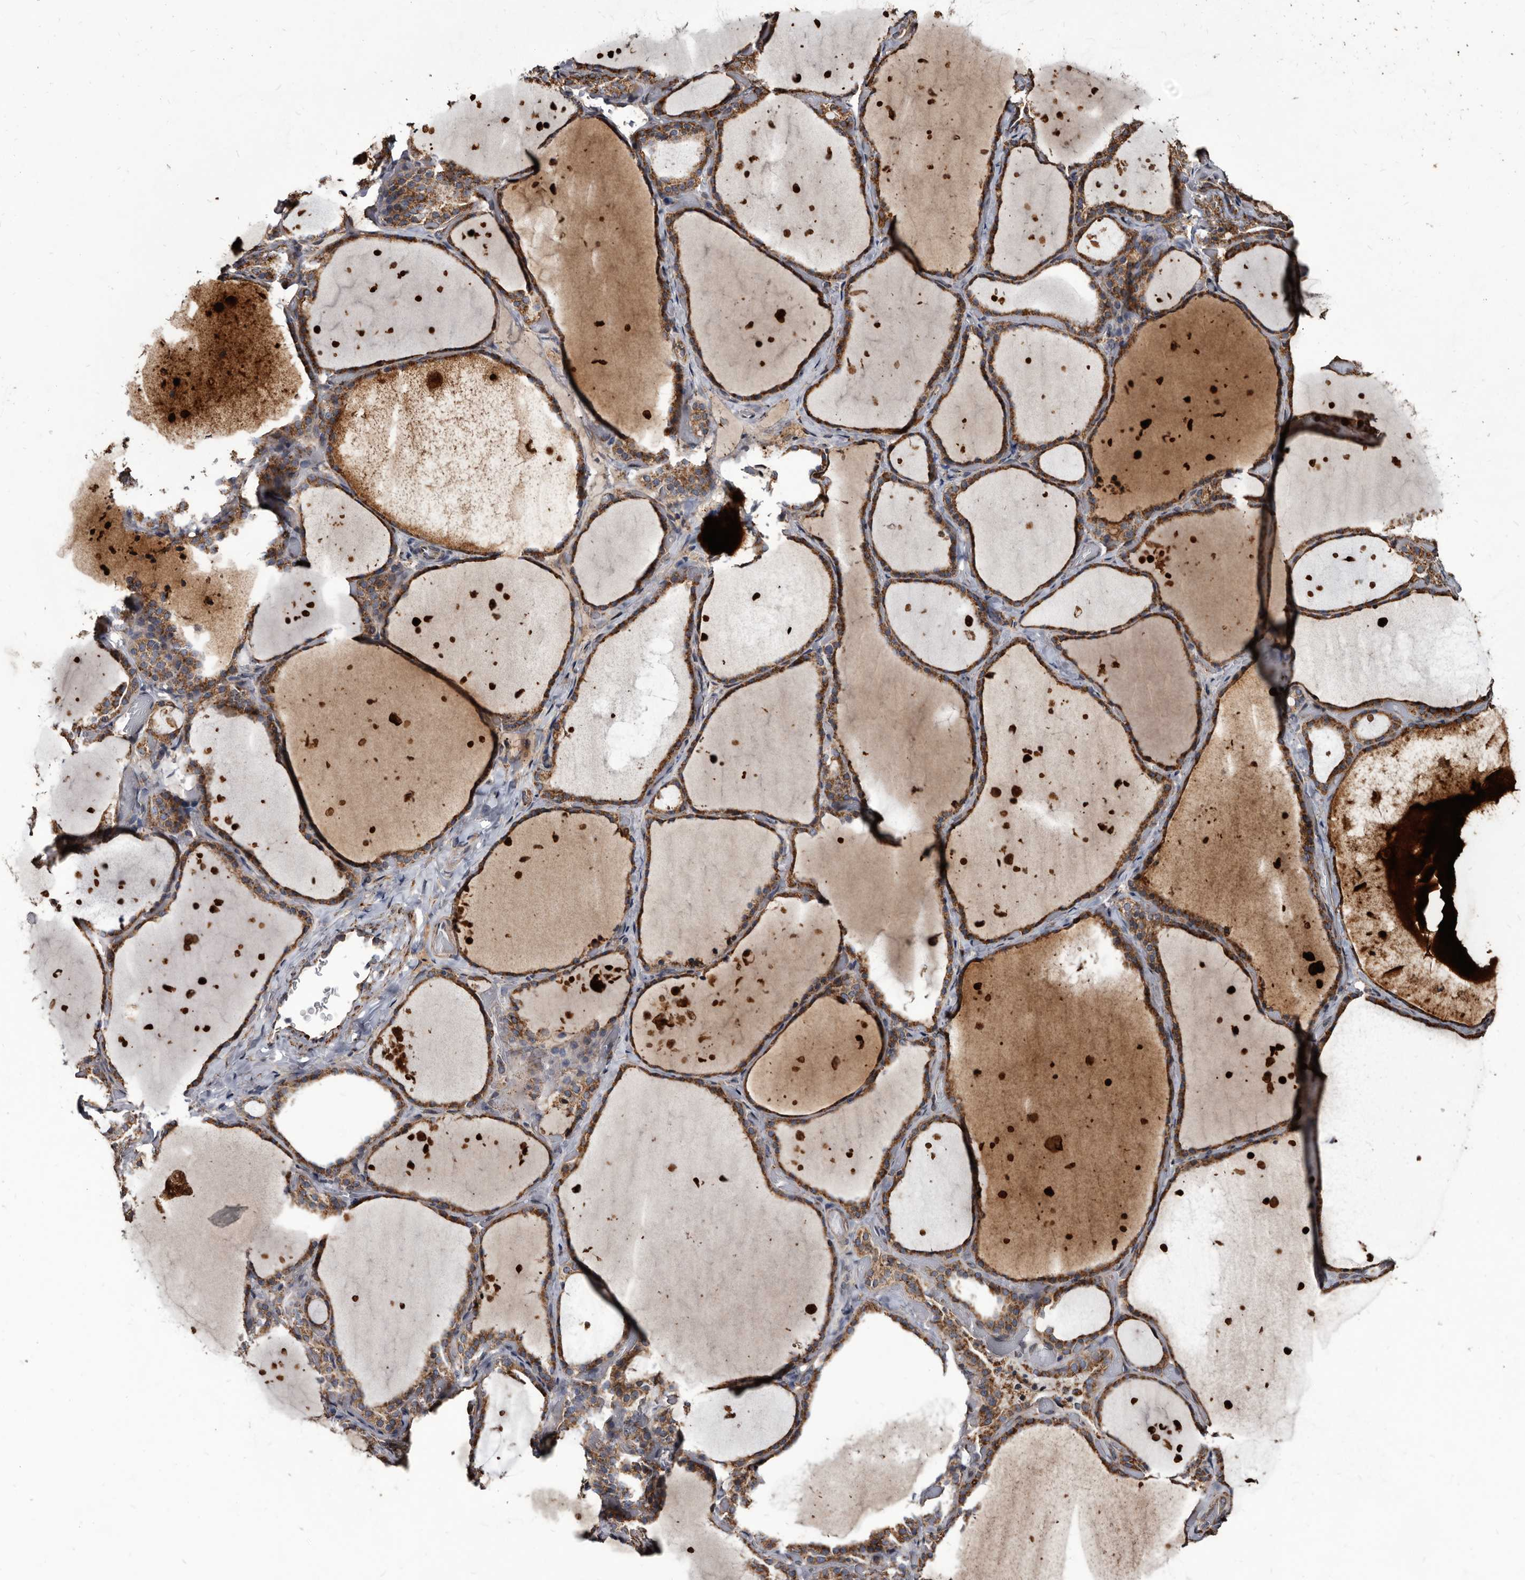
{"staining": {"intensity": "moderate", "quantity": ">75%", "location": "cytoplasmic/membranous"}, "tissue": "thyroid gland", "cell_type": "Glandular cells", "image_type": "normal", "snomed": [{"axis": "morphology", "description": "Normal tissue, NOS"}, {"axis": "topography", "description": "Thyroid gland"}], "caption": "Protein expression analysis of benign thyroid gland displays moderate cytoplasmic/membranous positivity in approximately >75% of glandular cells. The protein of interest is shown in brown color, while the nuclei are stained blue.", "gene": "CTSA", "patient": {"sex": "female", "age": 44}}